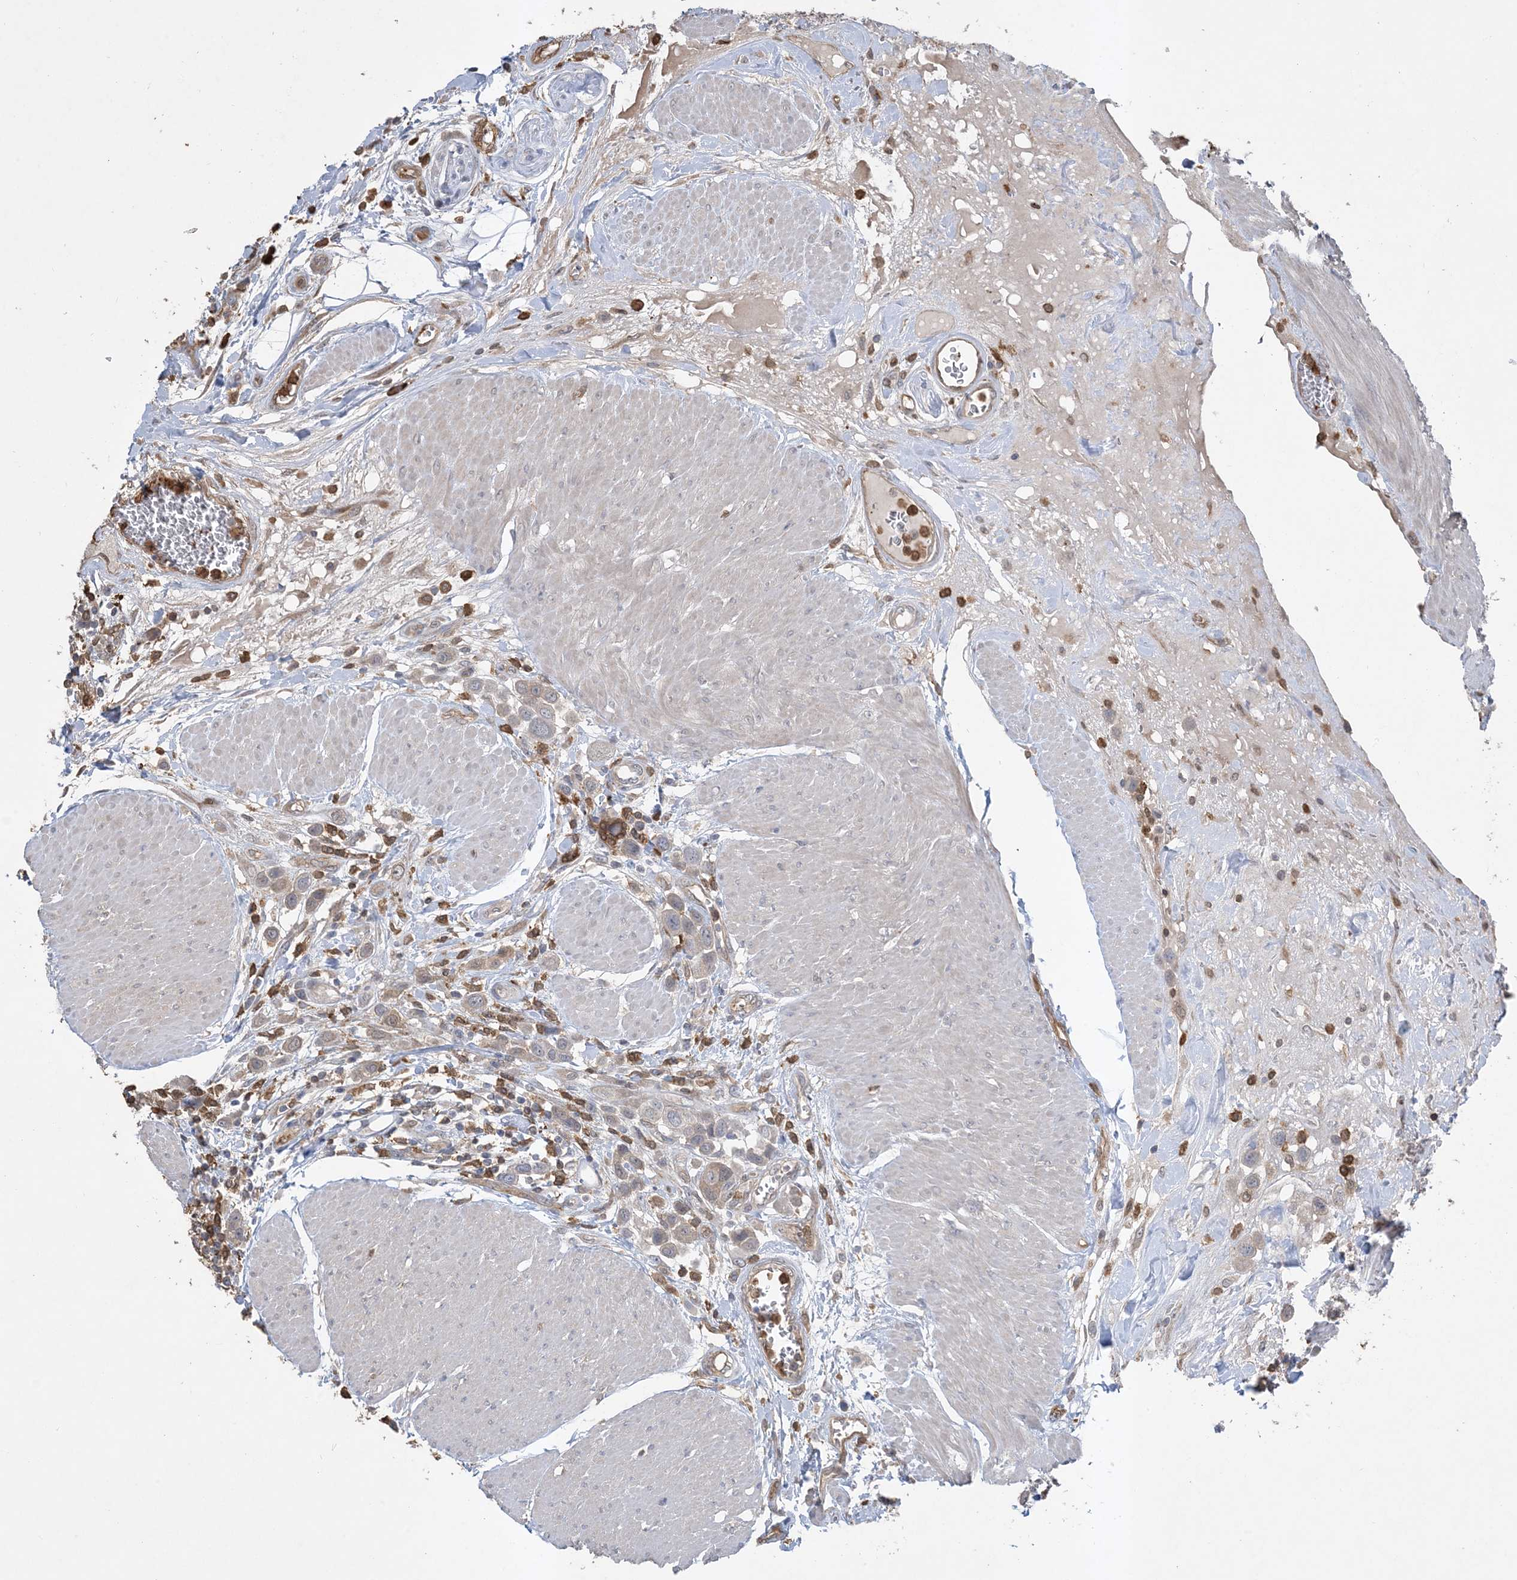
{"staining": {"intensity": "weak", "quantity": ">75%", "location": "cytoplasmic/membranous"}, "tissue": "urothelial cancer", "cell_type": "Tumor cells", "image_type": "cancer", "snomed": [{"axis": "morphology", "description": "Urothelial carcinoma, High grade"}, {"axis": "topography", "description": "Urinary bladder"}], "caption": "Immunohistochemistry (IHC) histopathology image of urothelial cancer stained for a protein (brown), which displays low levels of weak cytoplasmic/membranous staining in about >75% of tumor cells.", "gene": "TMSB4X", "patient": {"sex": "male", "age": 50}}